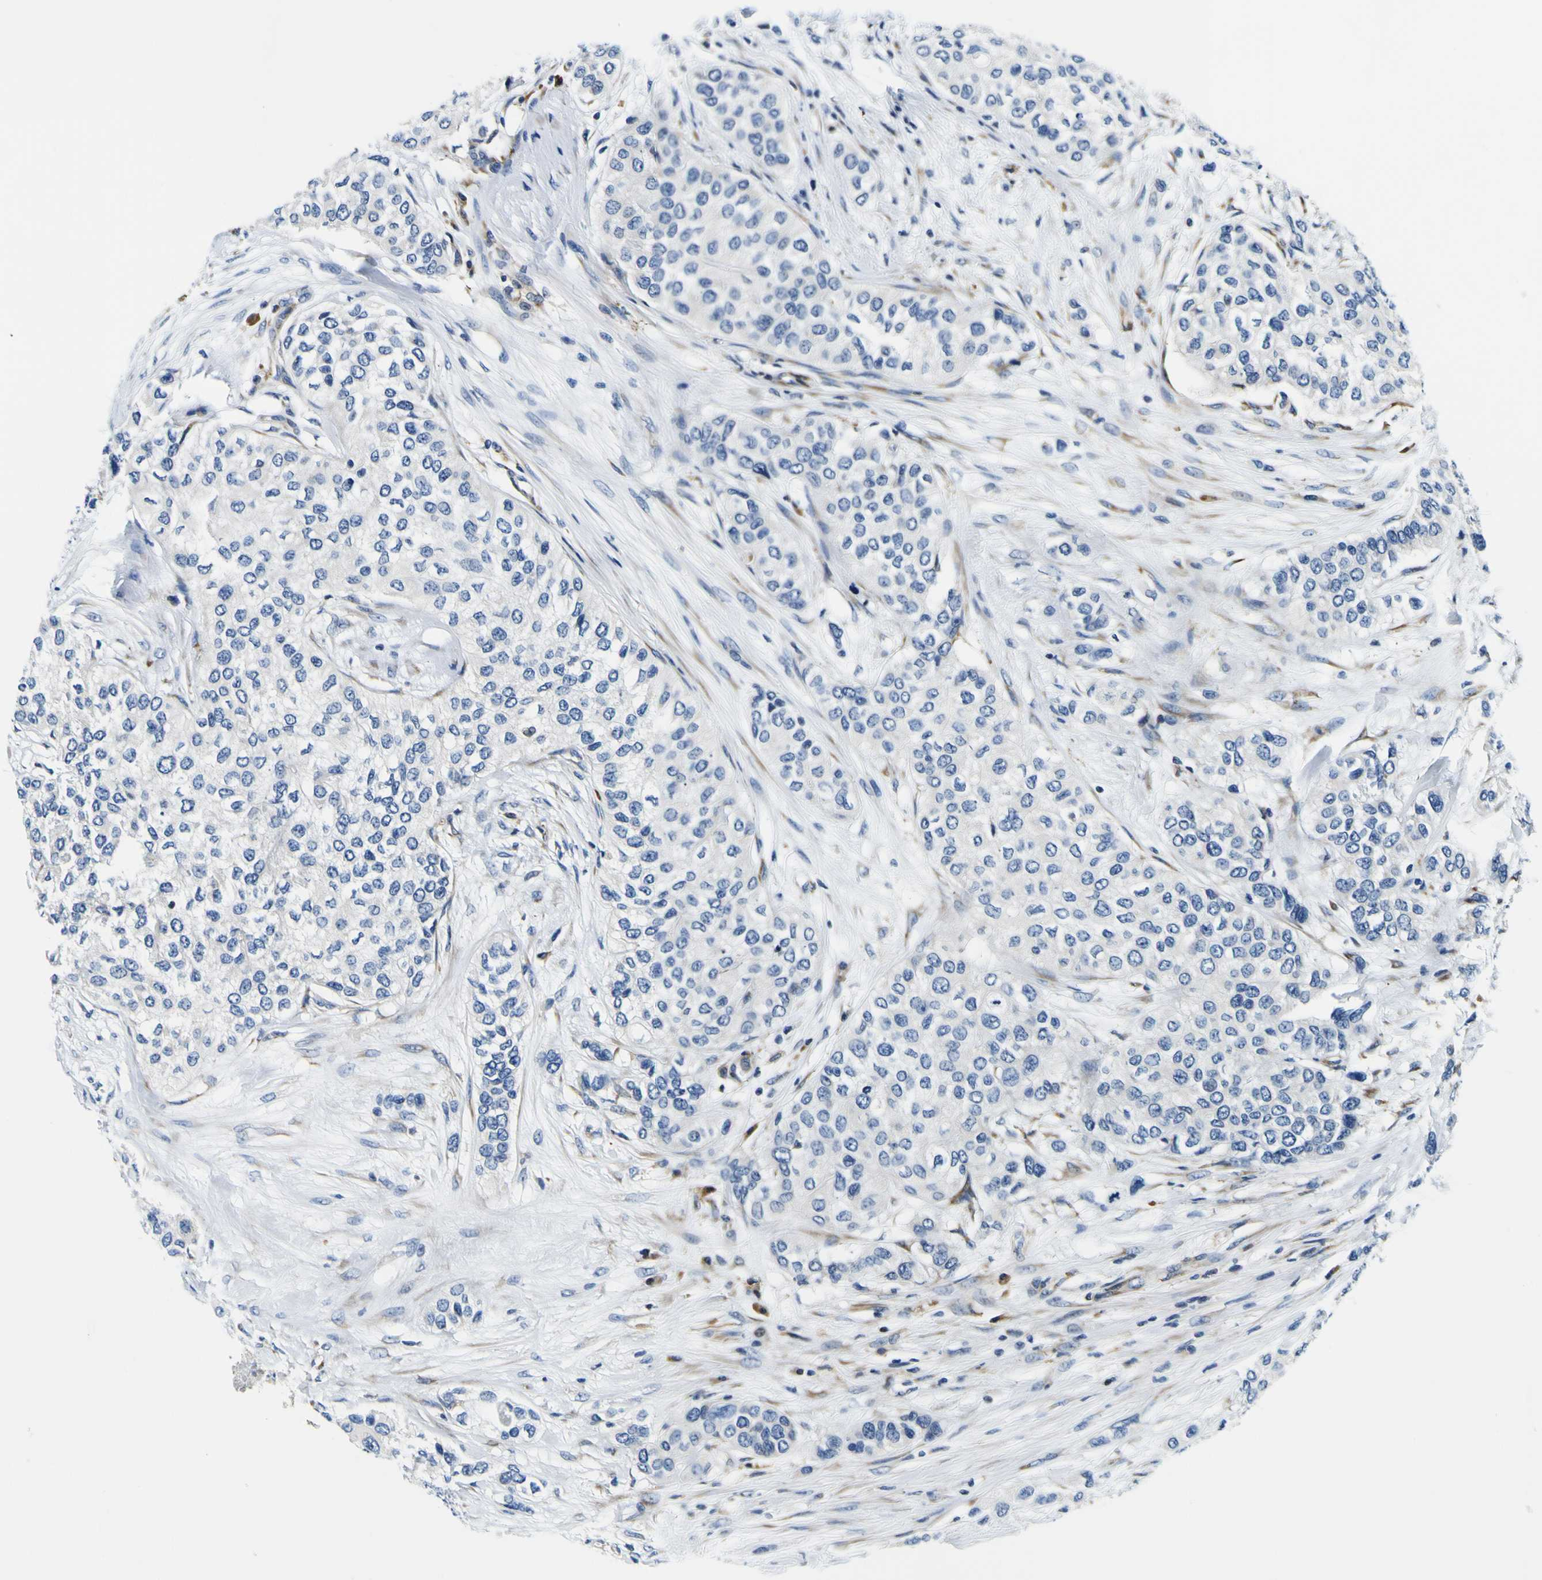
{"staining": {"intensity": "negative", "quantity": "none", "location": "none"}, "tissue": "urothelial cancer", "cell_type": "Tumor cells", "image_type": "cancer", "snomed": [{"axis": "morphology", "description": "Urothelial carcinoma, High grade"}, {"axis": "topography", "description": "Urinary bladder"}], "caption": "An immunohistochemistry (IHC) image of urothelial carcinoma (high-grade) is shown. There is no staining in tumor cells of urothelial carcinoma (high-grade). Brightfield microscopy of IHC stained with DAB (3,3'-diaminobenzidine) (brown) and hematoxylin (blue), captured at high magnification.", "gene": "NLRP3", "patient": {"sex": "female", "age": 56}}